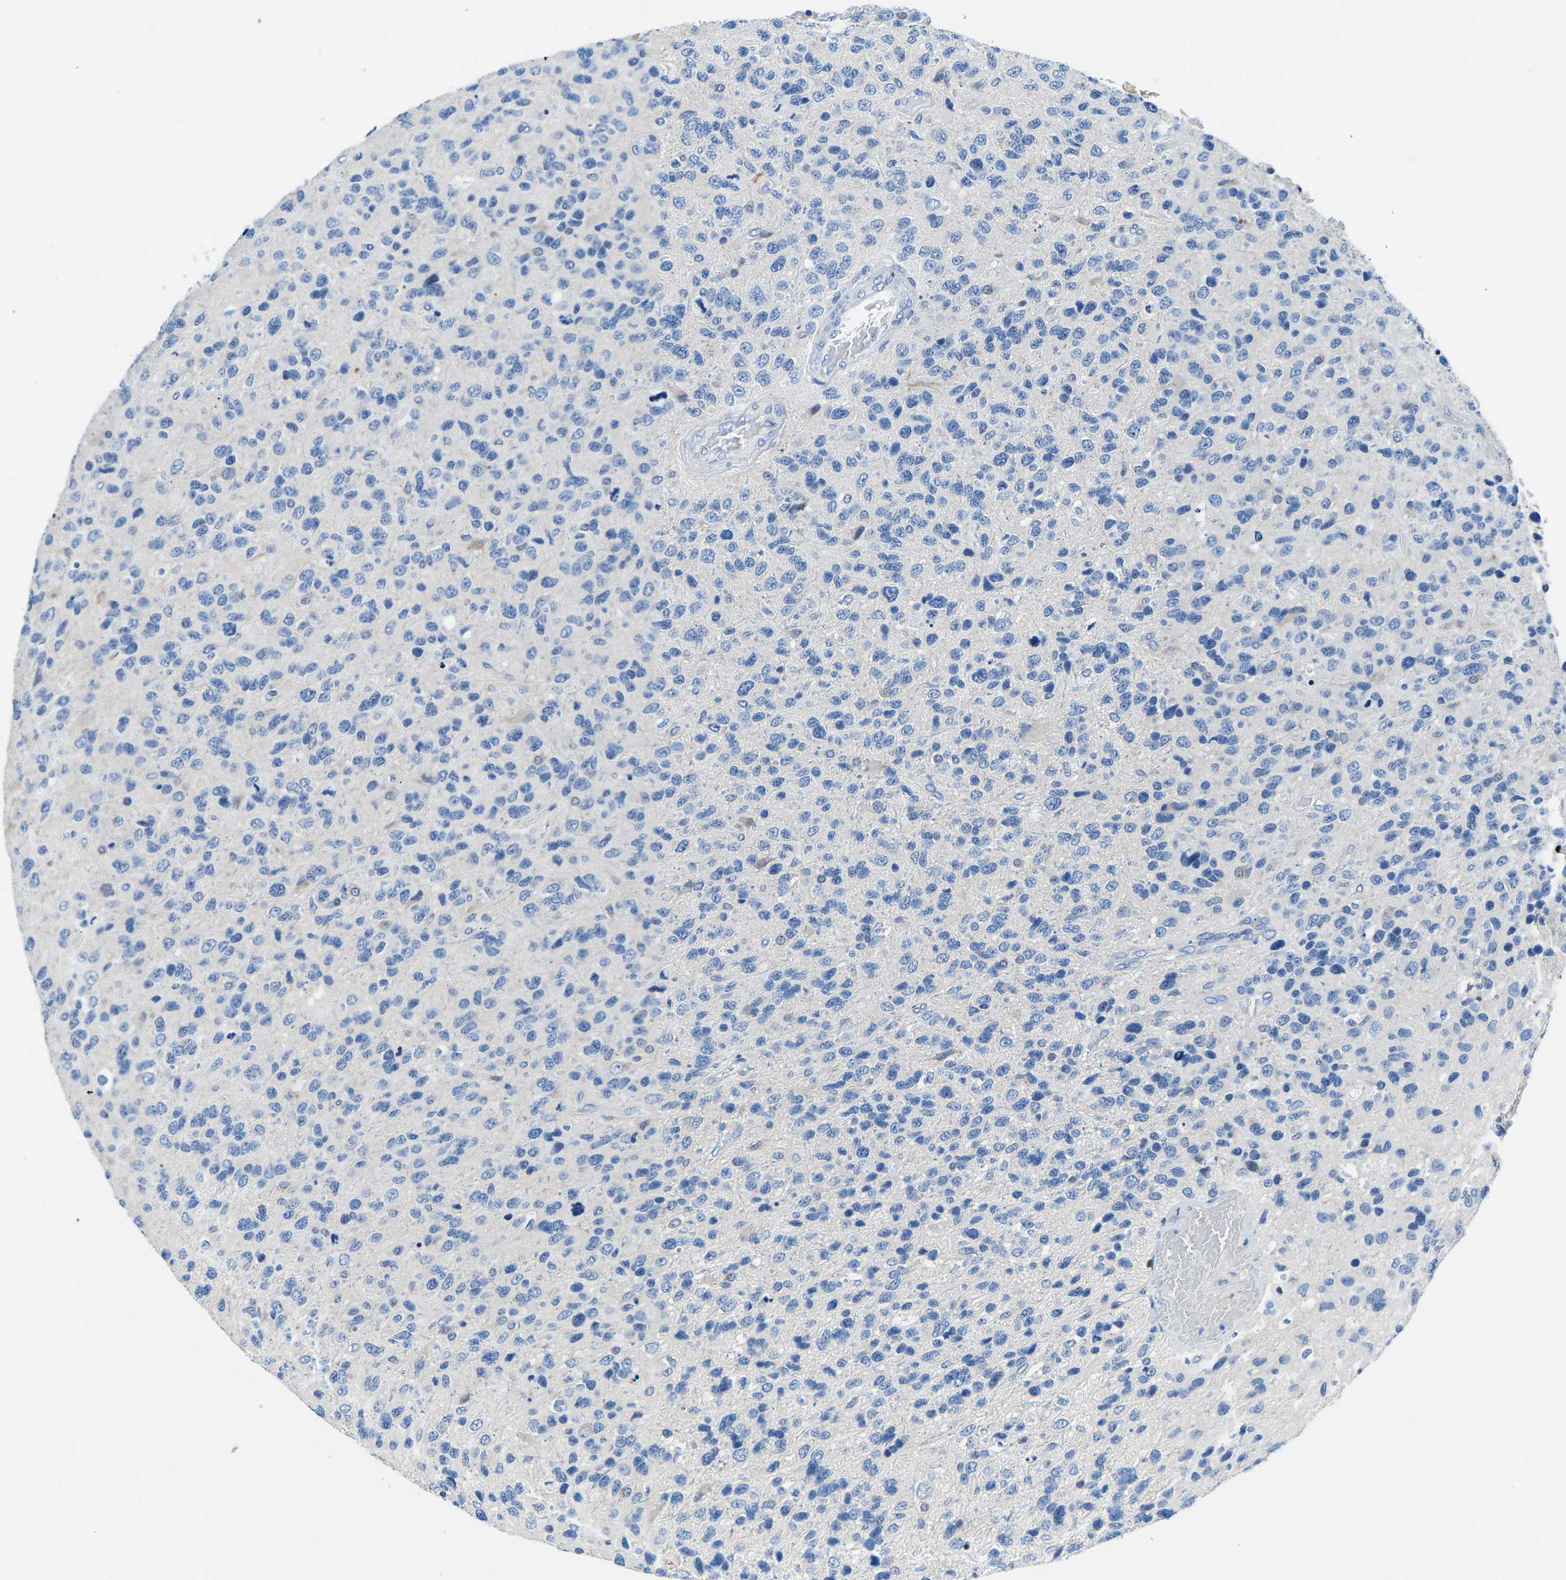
{"staining": {"intensity": "negative", "quantity": "none", "location": "none"}, "tissue": "glioma", "cell_type": "Tumor cells", "image_type": "cancer", "snomed": [{"axis": "morphology", "description": "Glioma, malignant, High grade"}, {"axis": "topography", "description": "Brain"}], "caption": "The histopathology image displays no staining of tumor cells in glioma.", "gene": "TM6SF1", "patient": {"sex": "female", "age": 58}}